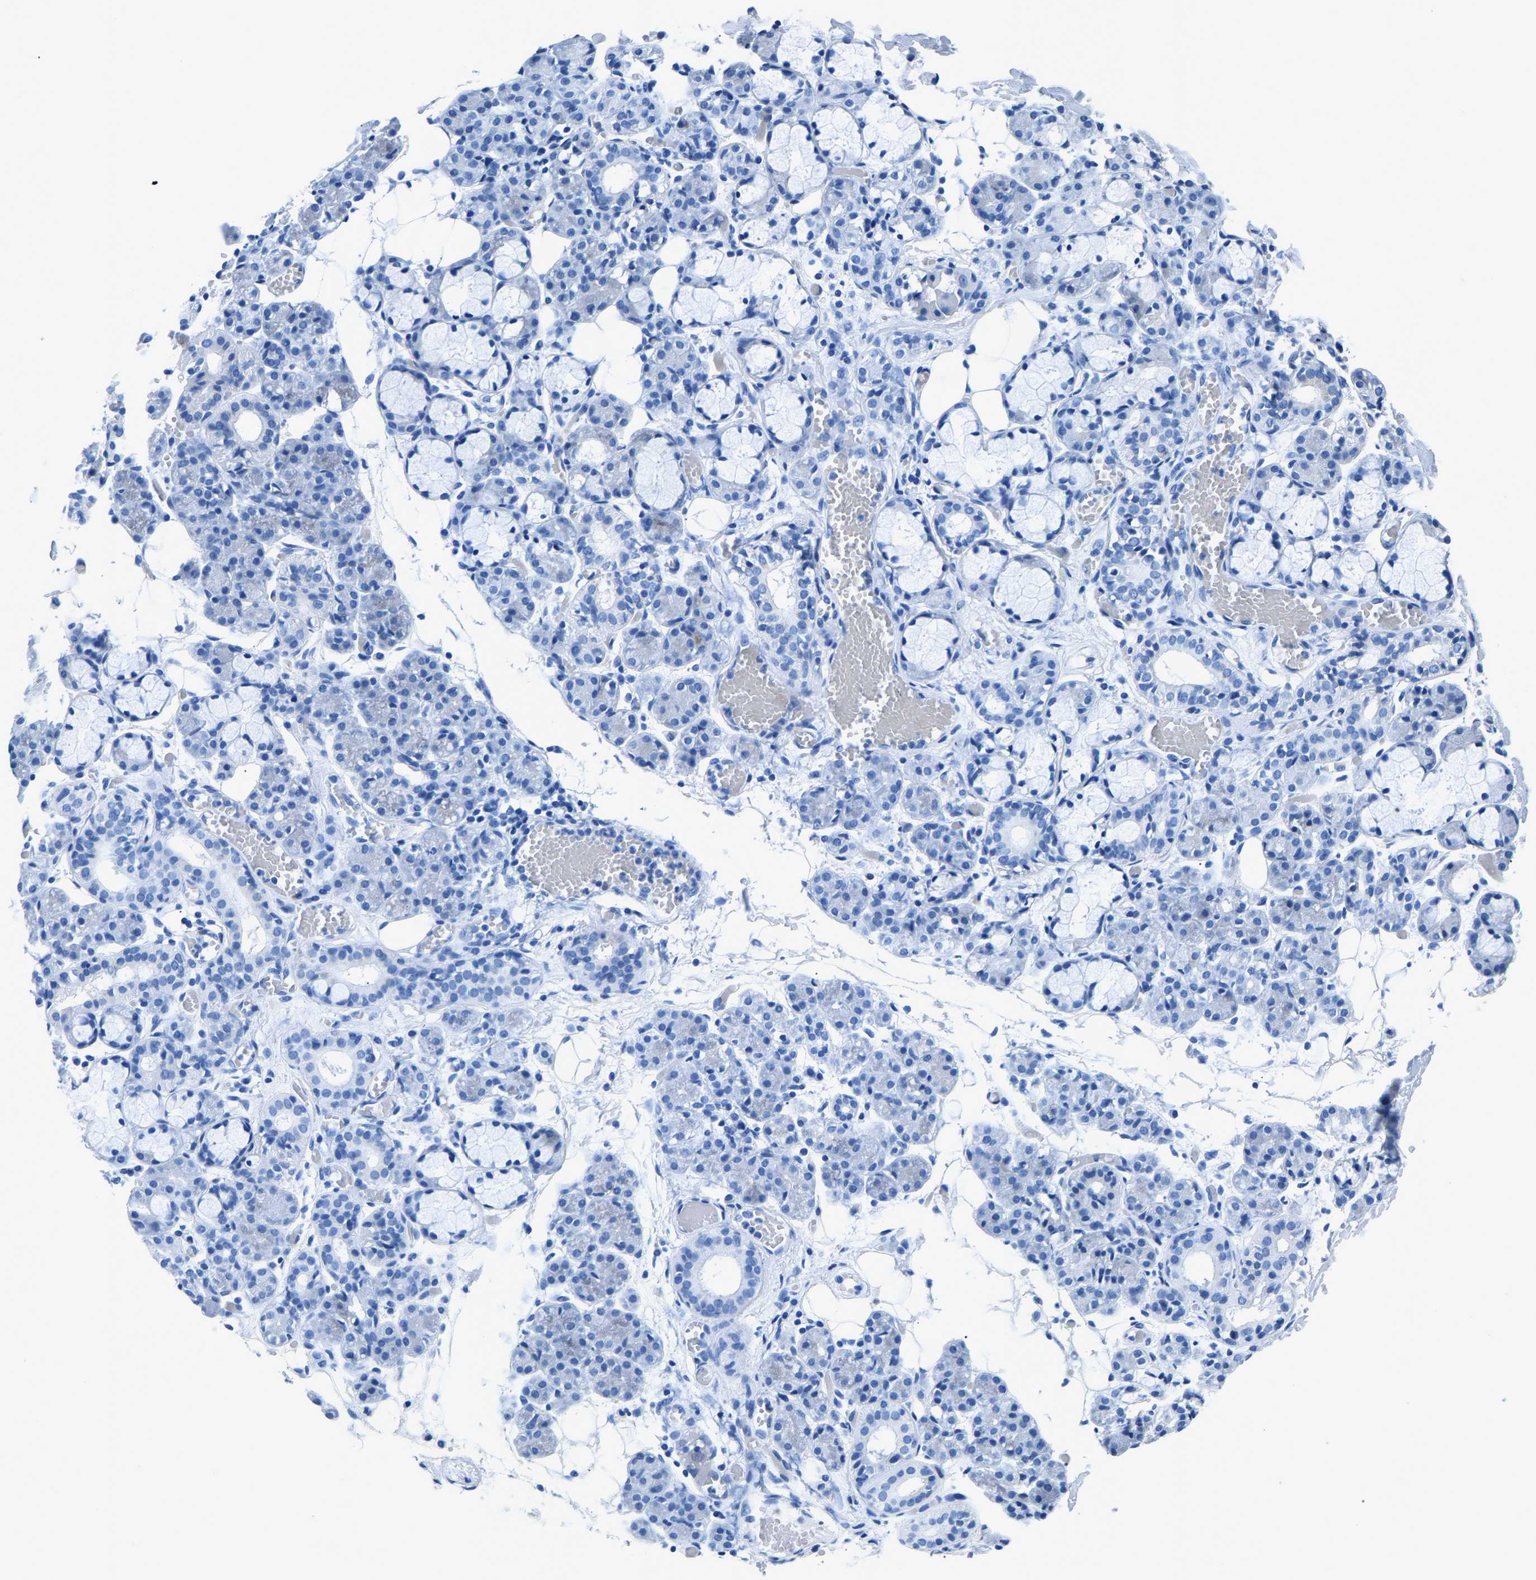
{"staining": {"intensity": "negative", "quantity": "none", "location": "none"}, "tissue": "salivary gland", "cell_type": "Glandular cells", "image_type": "normal", "snomed": [{"axis": "morphology", "description": "Normal tissue, NOS"}, {"axis": "topography", "description": "Salivary gland"}], "caption": "This is a micrograph of immunohistochemistry staining of unremarkable salivary gland, which shows no staining in glandular cells.", "gene": "CPS1", "patient": {"sex": "male", "age": 63}}